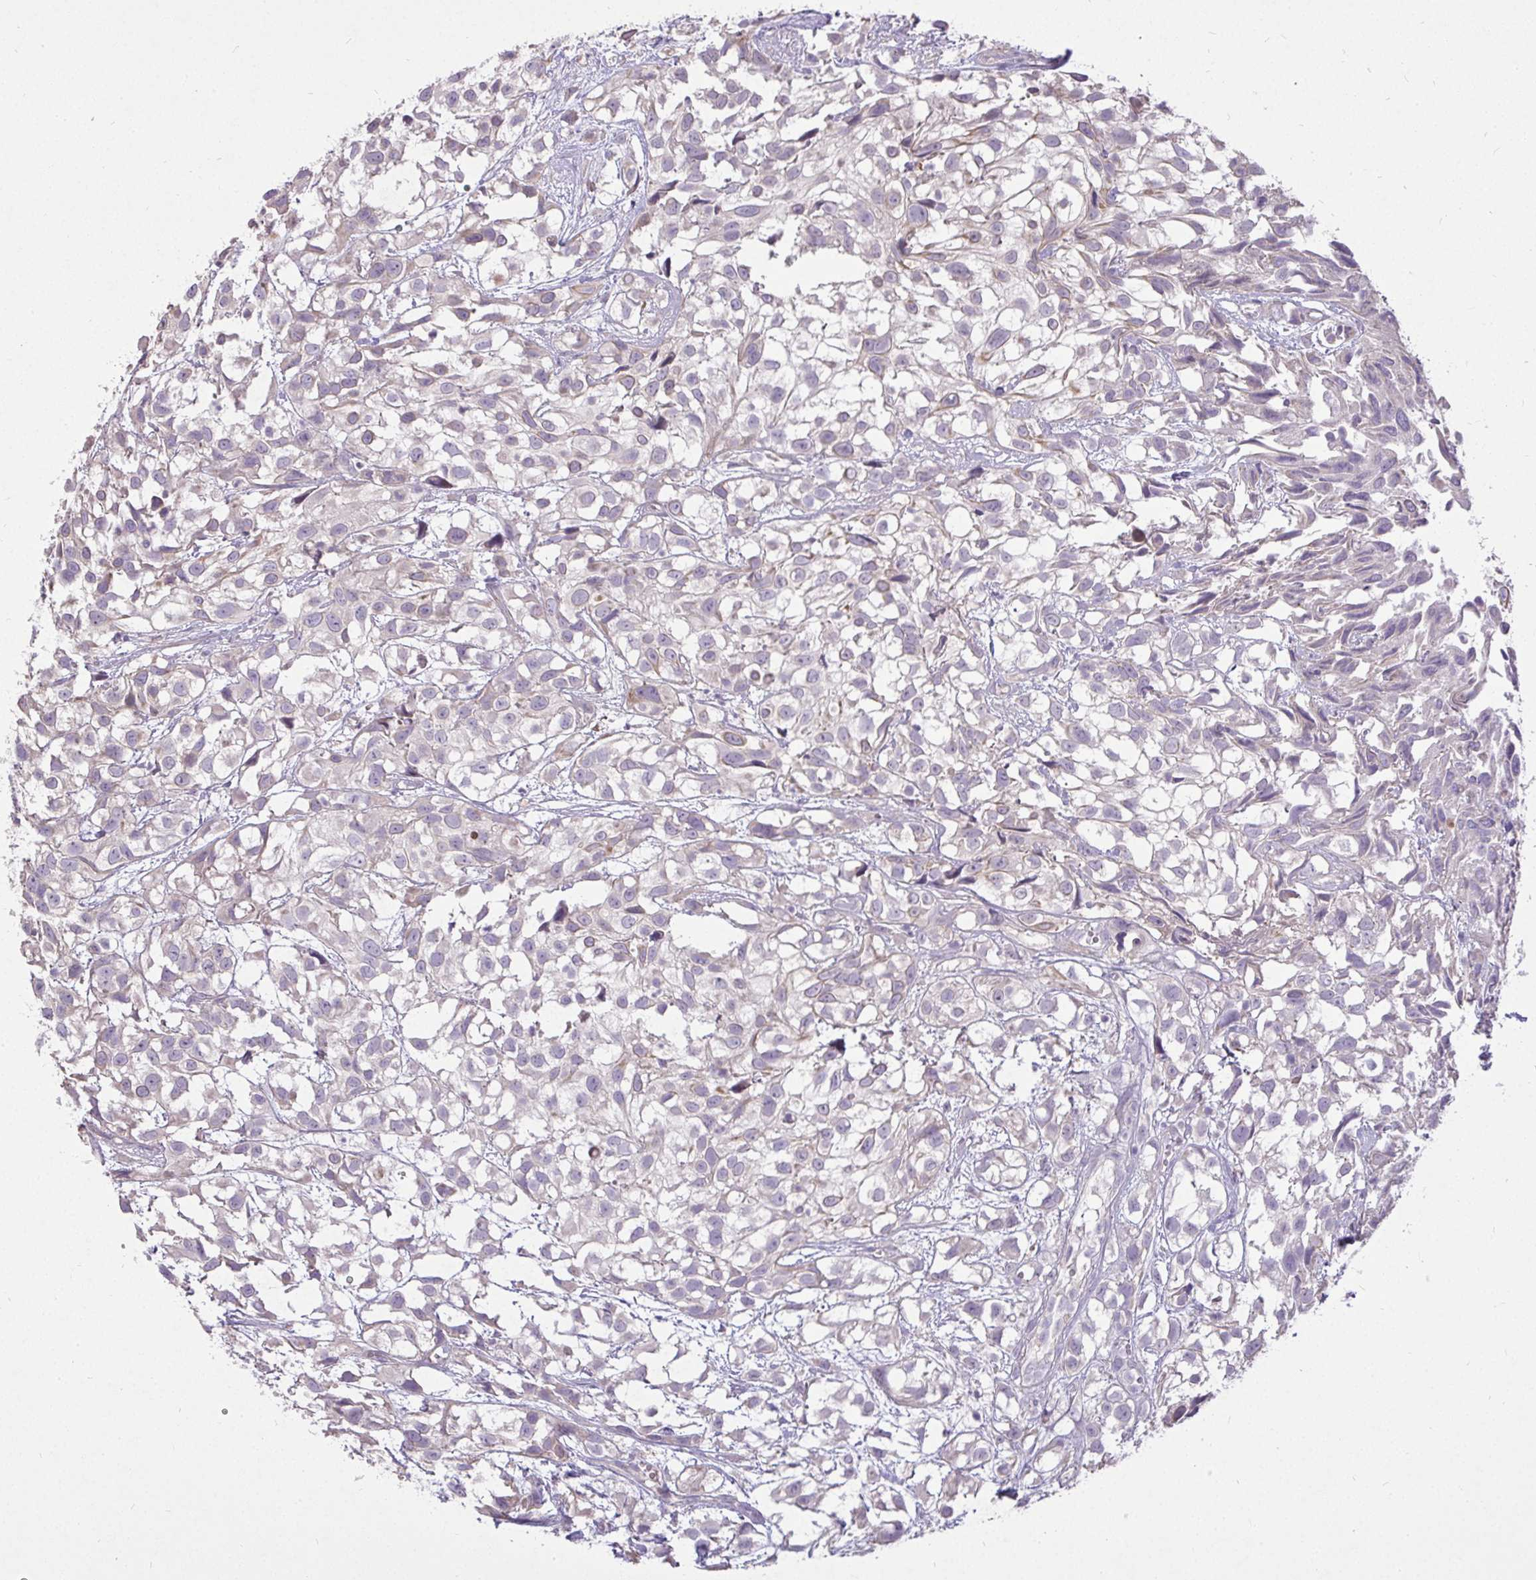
{"staining": {"intensity": "negative", "quantity": "none", "location": "none"}, "tissue": "urothelial cancer", "cell_type": "Tumor cells", "image_type": "cancer", "snomed": [{"axis": "morphology", "description": "Urothelial carcinoma, High grade"}, {"axis": "topography", "description": "Urinary bladder"}], "caption": "The photomicrograph reveals no staining of tumor cells in urothelial cancer.", "gene": "STRIP1", "patient": {"sex": "male", "age": 56}}